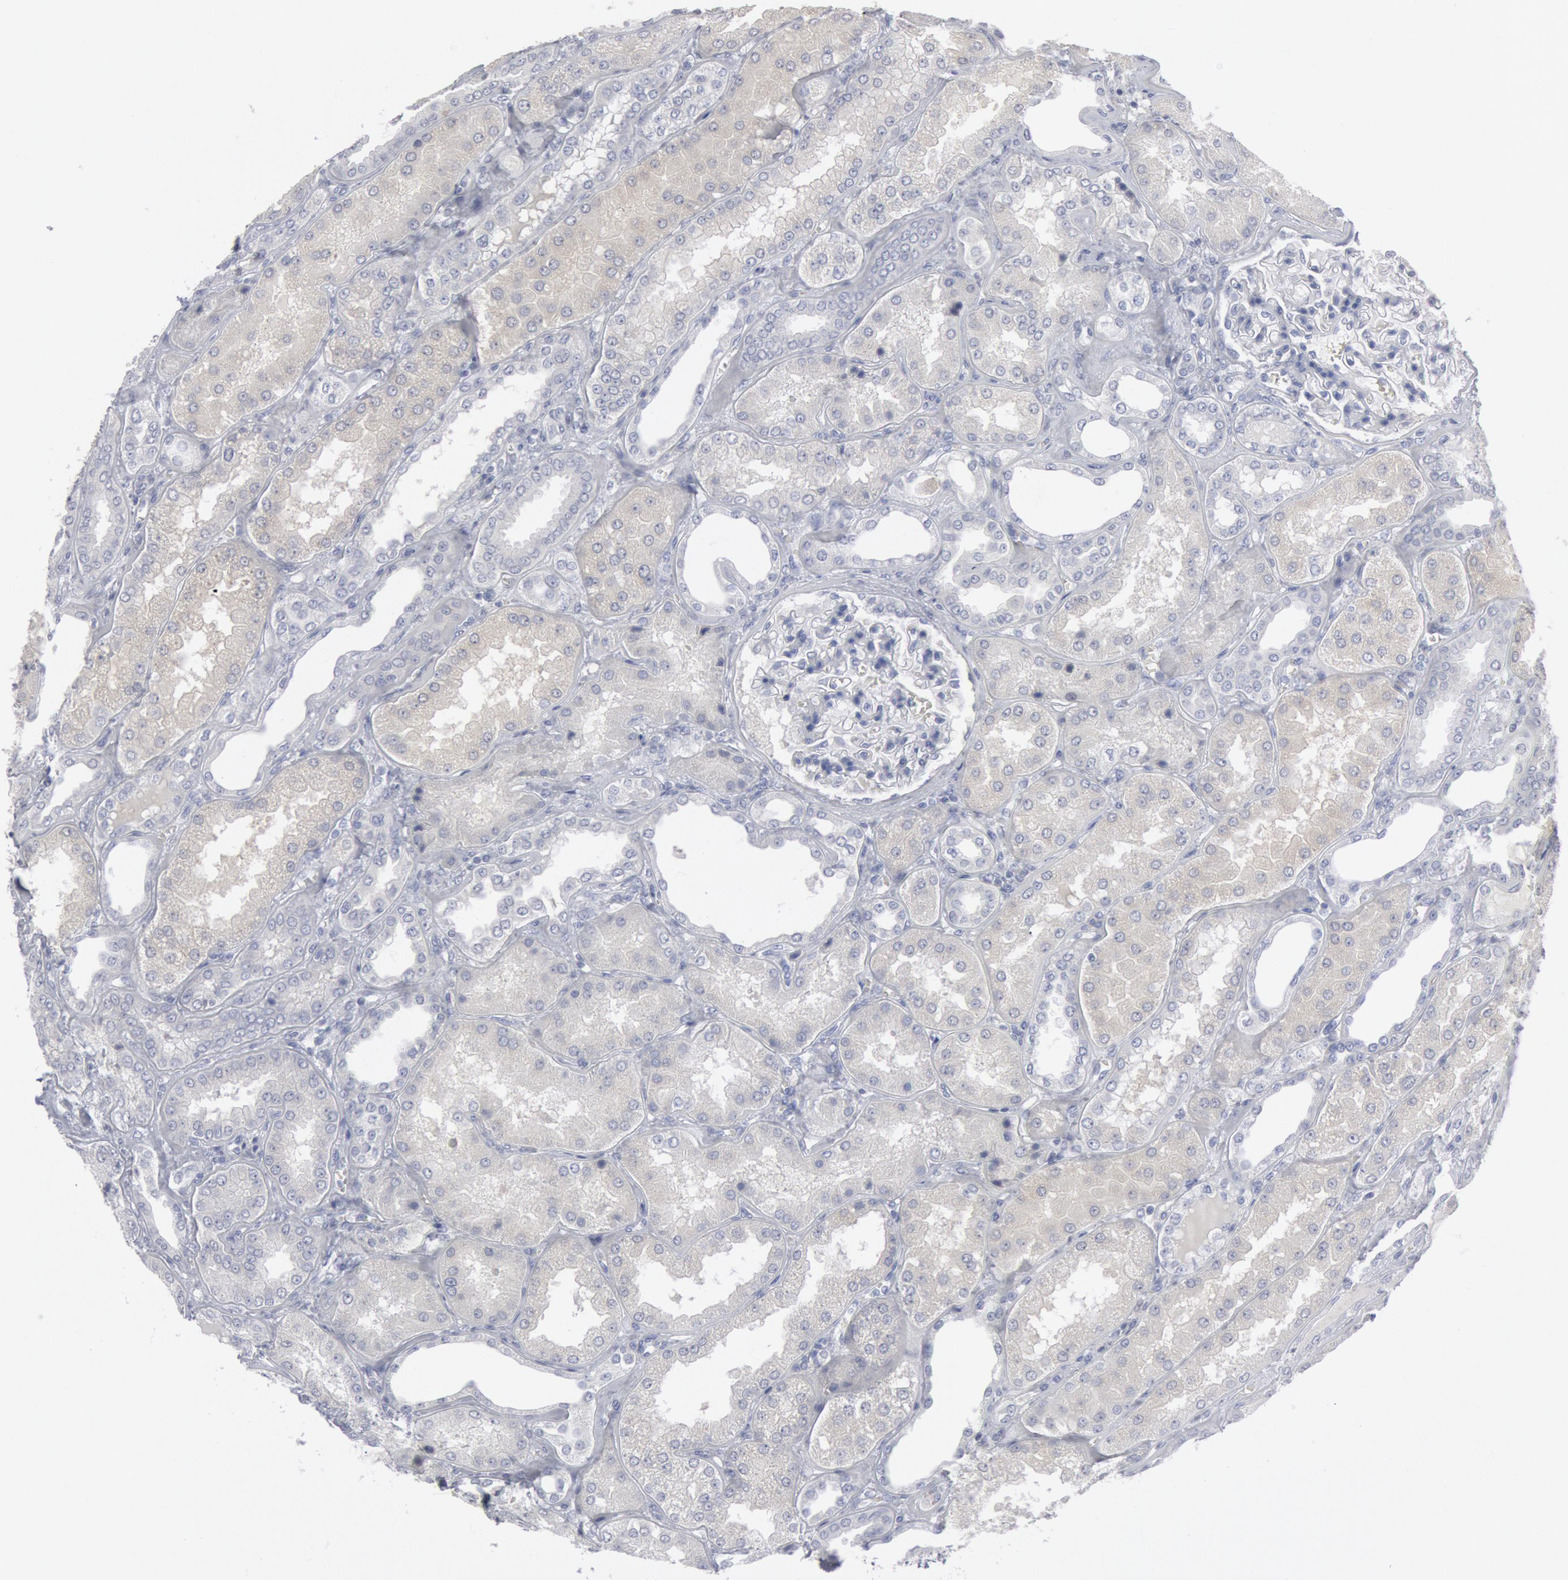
{"staining": {"intensity": "negative", "quantity": "none", "location": "none"}, "tissue": "kidney", "cell_type": "Cells in glomeruli", "image_type": "normal", "snomed": [{"axis": "morphology", "description": "Normal tissue, NOS"}, {"axis": "topography", "description": "Kidney"}], "caption": "Image shows no protein expression in cells in glomeruli of benign kidney.", "gene": "DMC1", "patient": {"sex": "female", "age": 56}}